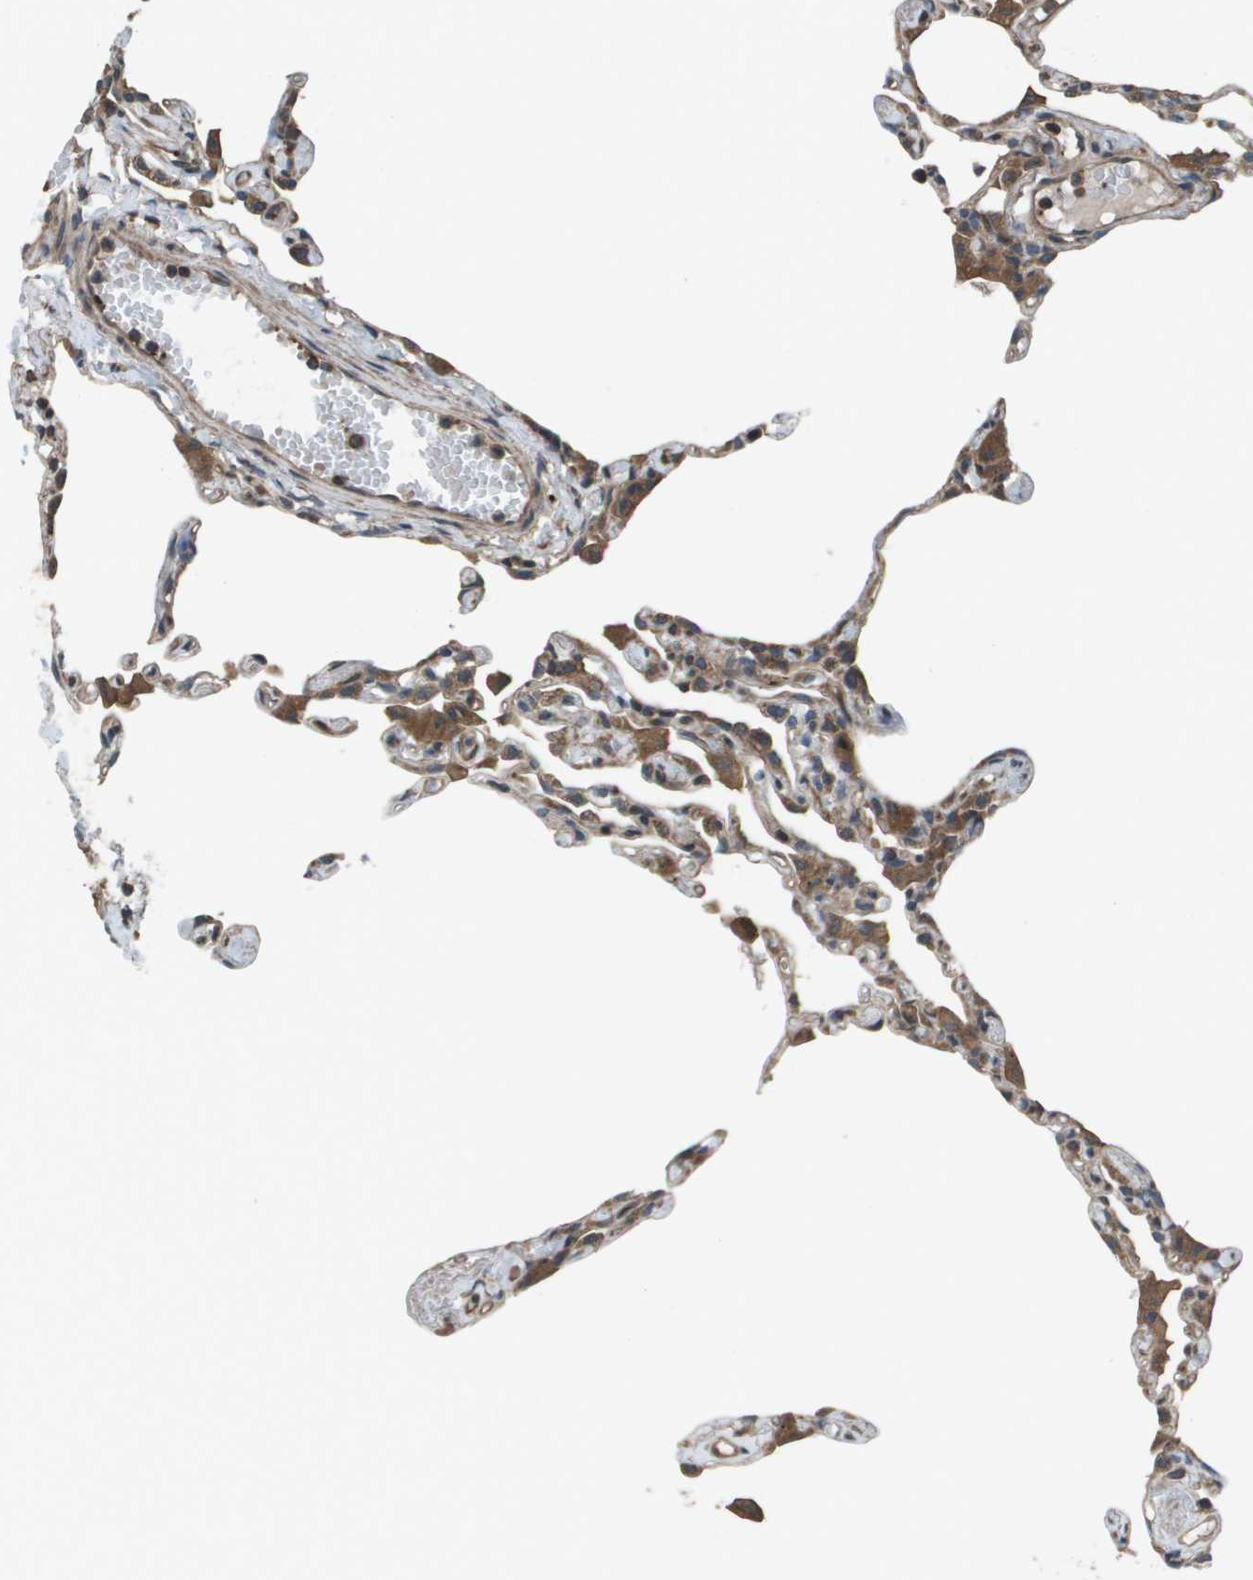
{"staining": {"intensity": "moderate", "quantity": "<25%", "location": "cytoplasmic/membranous"}, "tissue": "lung", "cell_type": "Alveolar cells", "image_type": "normal", "snomed": [{"axis": "morphology", "description": "Normal tissue, NOS"}, {"axis": "topography", "description": "Lung"}], "caption": "Brown immunohistochemical staining in benign human lung demonstrates moderate cytoplasmic/membranous expression in approximately <25% of alveolar cells.", "gene": "PLPBP", "patient": {"sex": "female", "age": 49}}